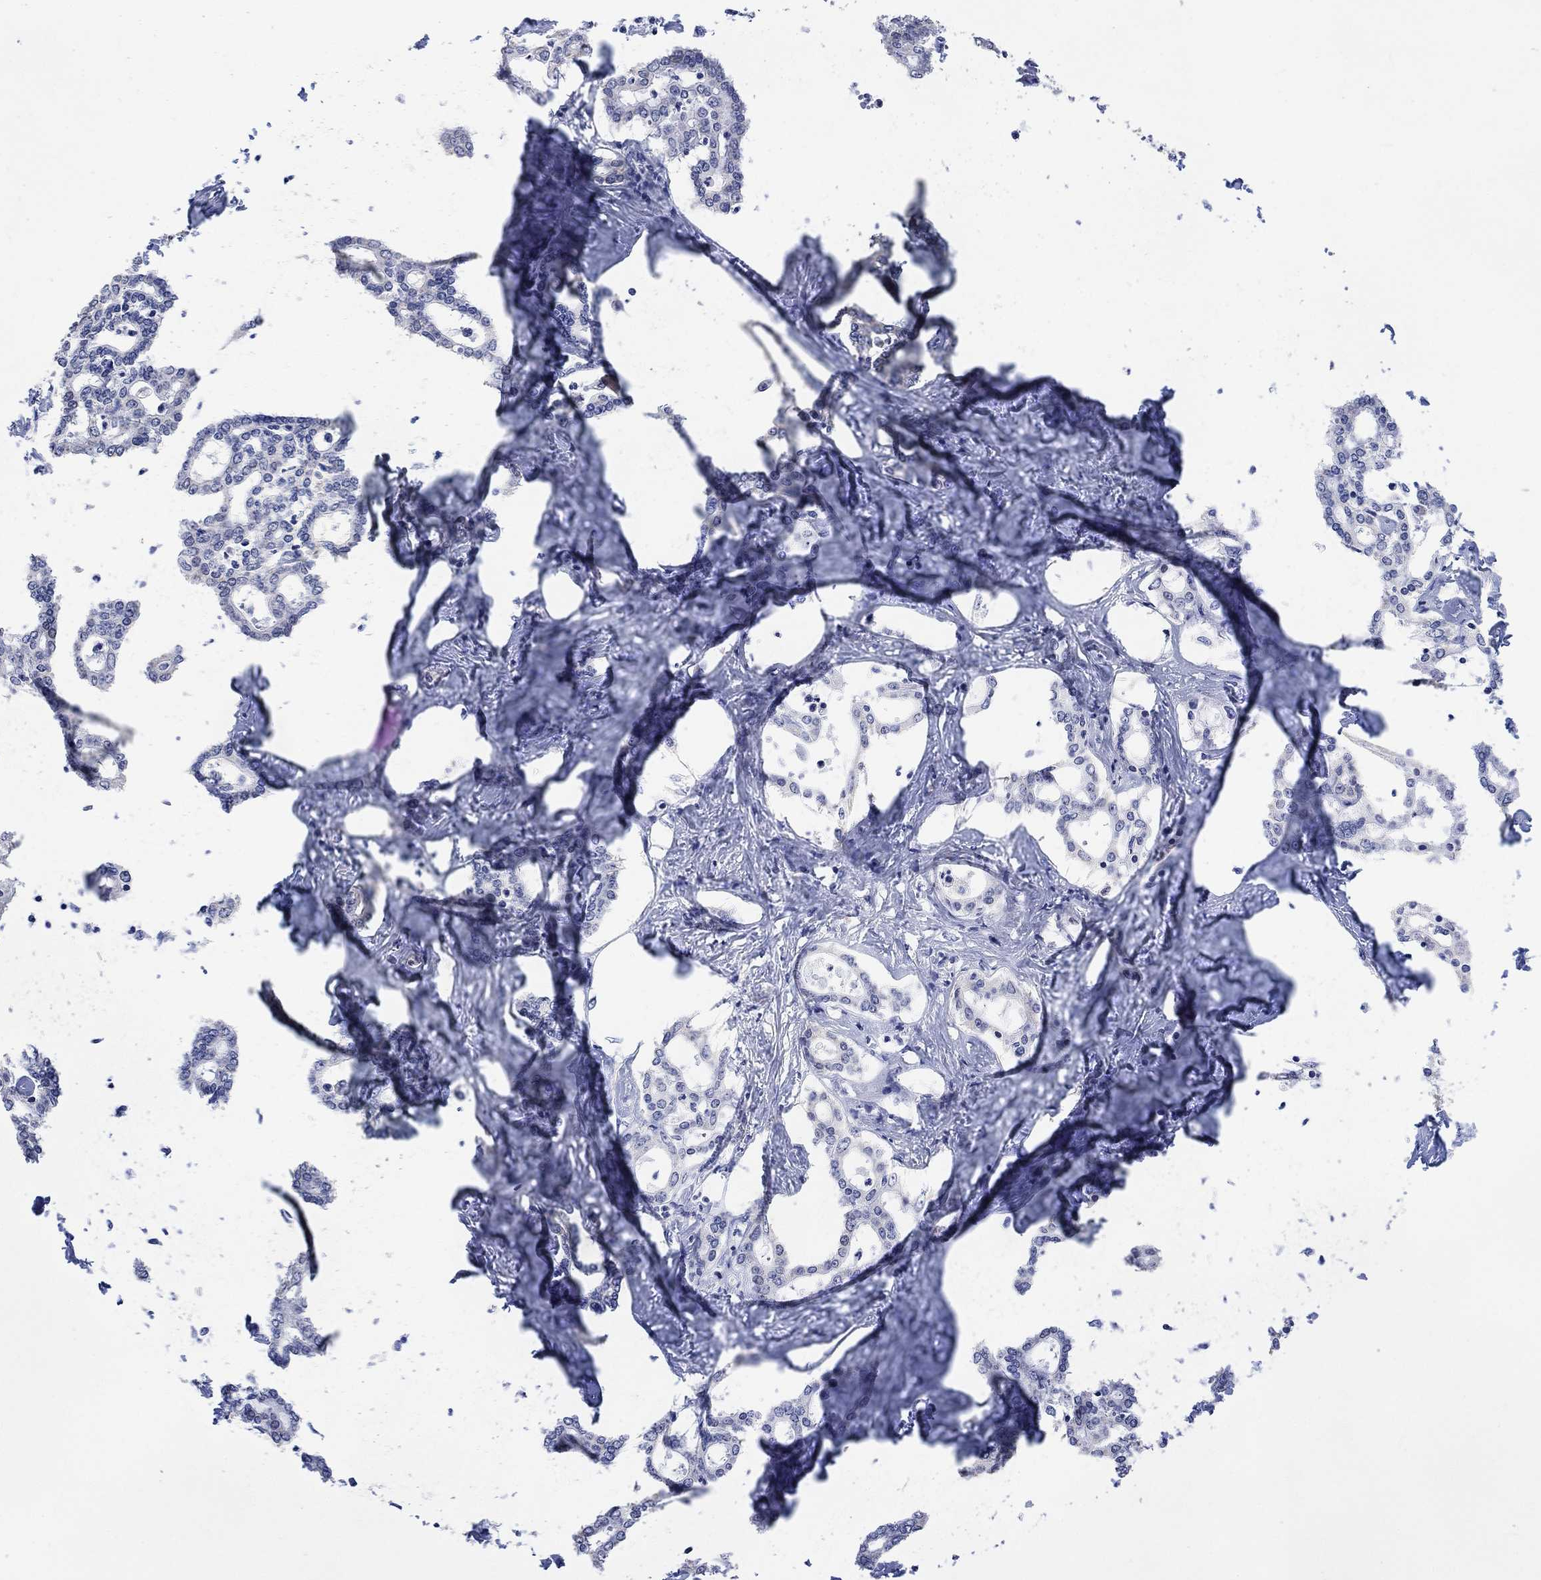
{"staining": {"intensity": "moderate", "quantity": "25%-75%", "location": "cytoplasmic/membranous"}, "tissue": "liver cancer", "cell_type": "Tumor cells", "image_type": "cancer", "snomed": [{"axis": "morphology", "description": "Cholangiocarcinoma"}, {"axis": "topography", "description": "Liver"}], "caption": "This is a micrograph of immunohistochemistry staining of cholangiocarcinoma (liver), which shows moderate positivity in the cytoplasmic/membranous of tumor cells.", "gene": "SLC48A1", "patient": {"sex": "female", "age": 47}}